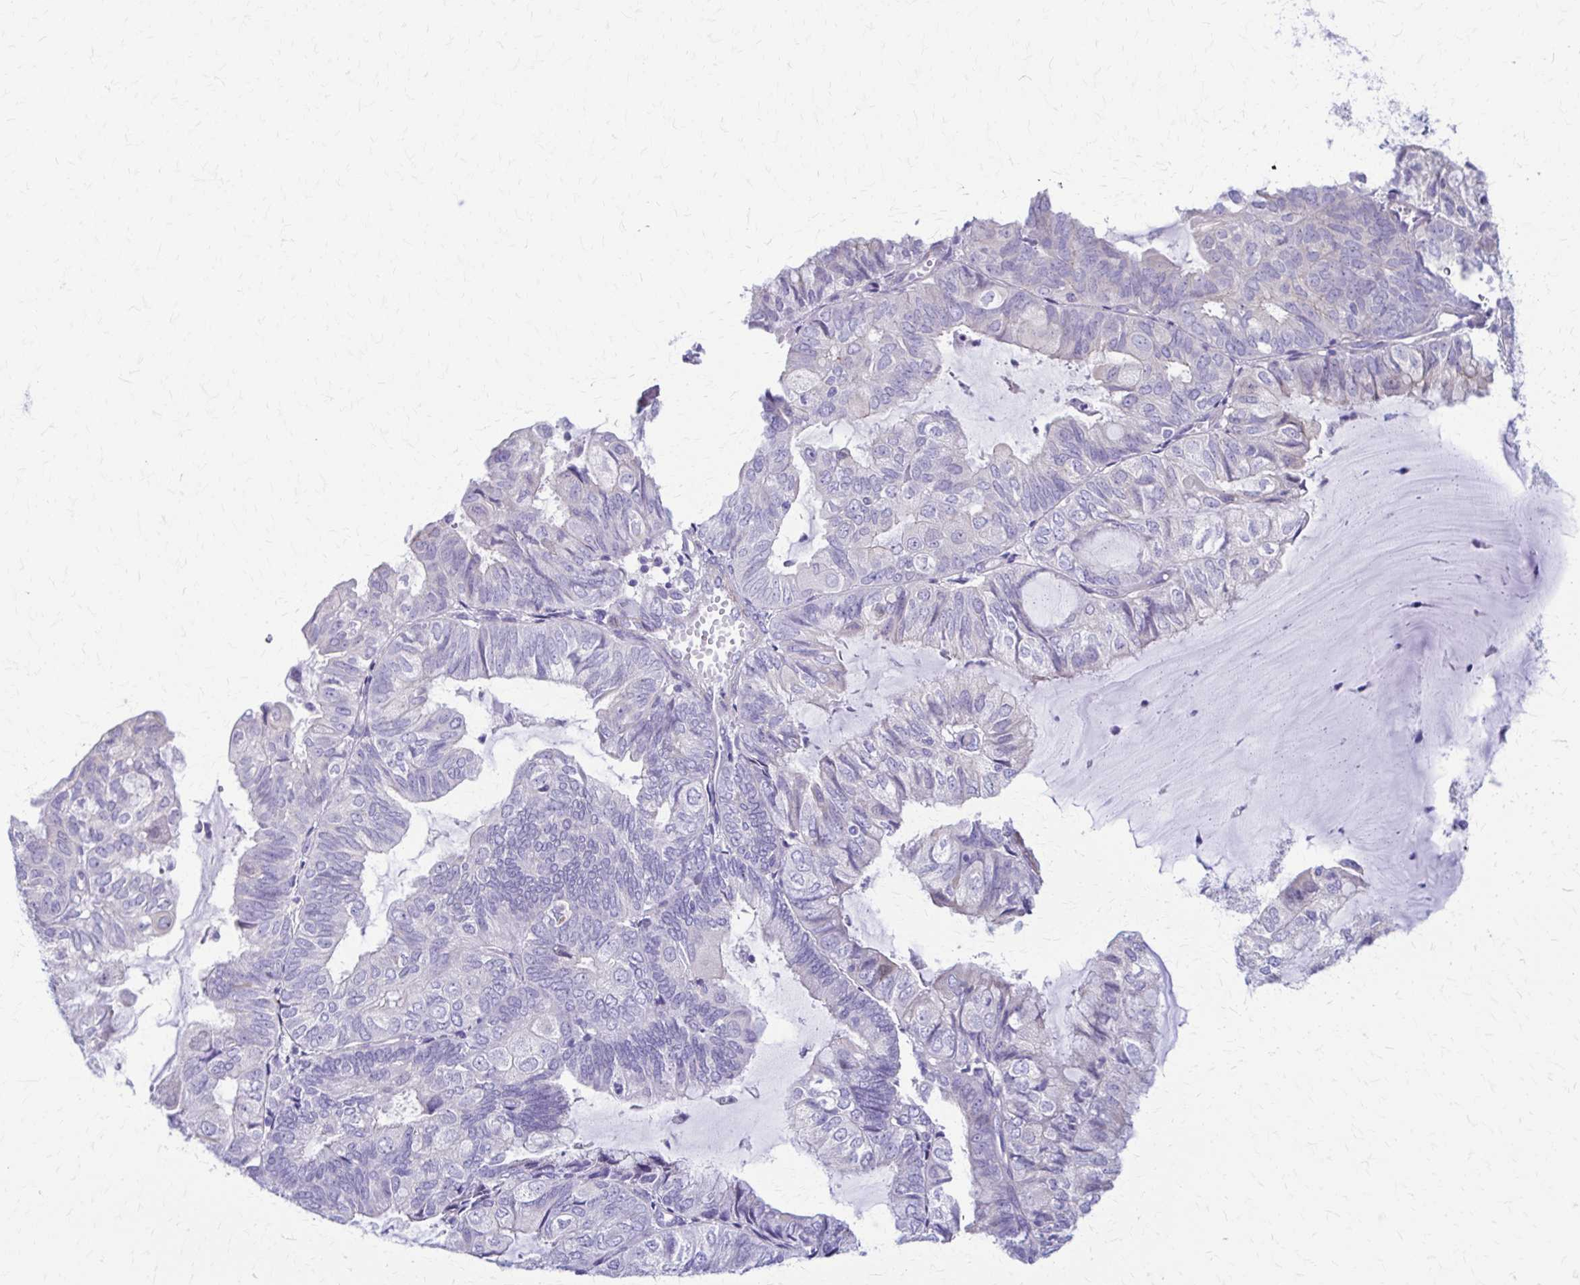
{"staining": {"intensity": "negative", "quantity": "none", "location": "none"}, "tissue": "endometrial cancer", "cell_type": "Tumor cells", "image_type": "cancer", "snomed": [{"axis": "morphology", "description": "Adenocarcinoma, NOS"}, {"axis": "topography", "description": "Endometrium"}], "caption": "DAB immunohistochemical staining of adenocarcinoma (endometrial) reveals no significant positivity in tumor cells.", "gene": "DSP", "patient": {"sex": "female", "age": 81}}